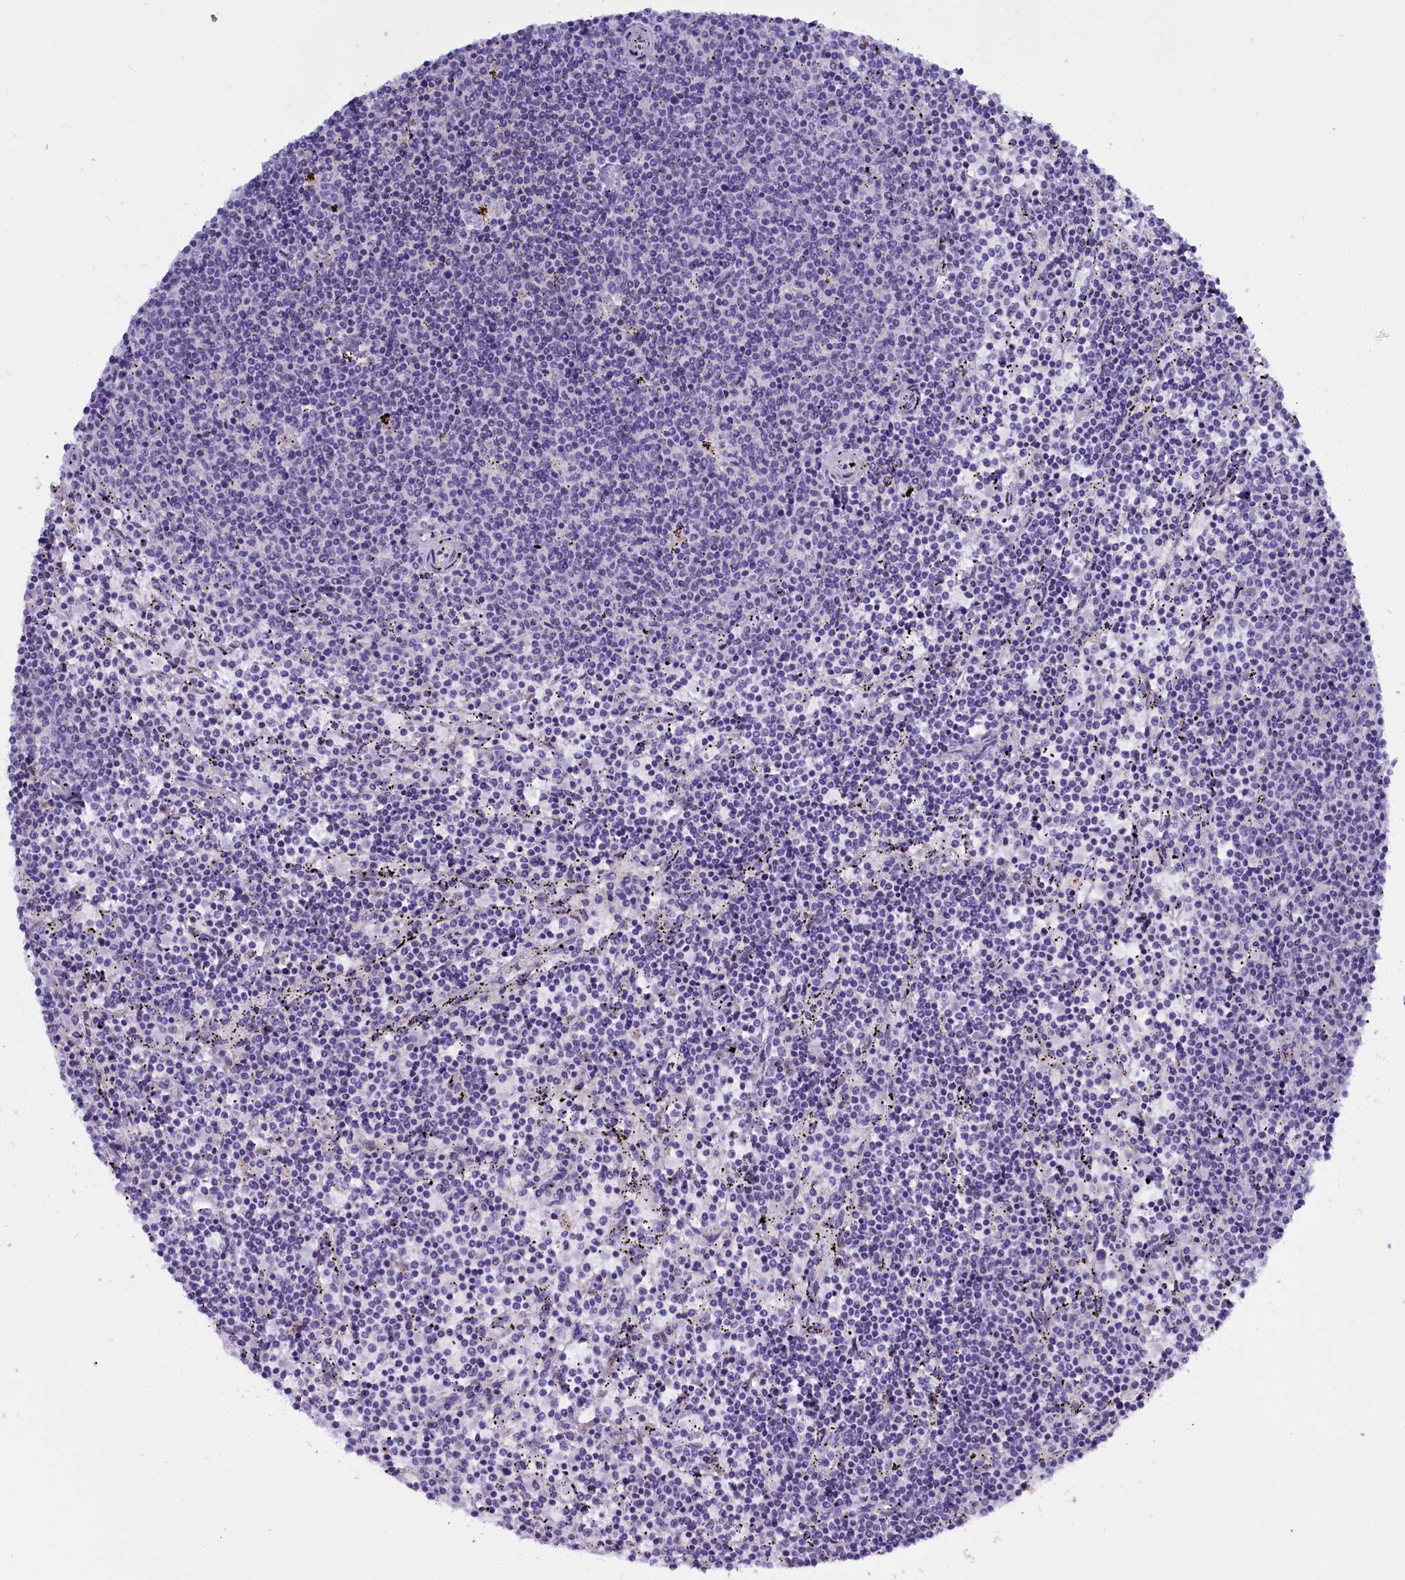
{"staining": {"intensity": "negative", "quantity": "none", "location": "none"}, "tissue": "lymphoma", "cell_type": "Tumor cells", "image_type": "cancer", "snomed": [{"axis": "morphology", "description": "Malignant lymphoma, non-Hodgkin's type, Low grade"}, {"axis": "topography", "description": "Spleen"}], "caption": "IHC of human low-grade malignant lymphoma, non-Hodgkin's type shows no positivity in tumor cells. (Brightfield microscopy of DAB IHC at high magnification).", "gene": "RTTN", "patient": {"sex": "female", "age": 50}}